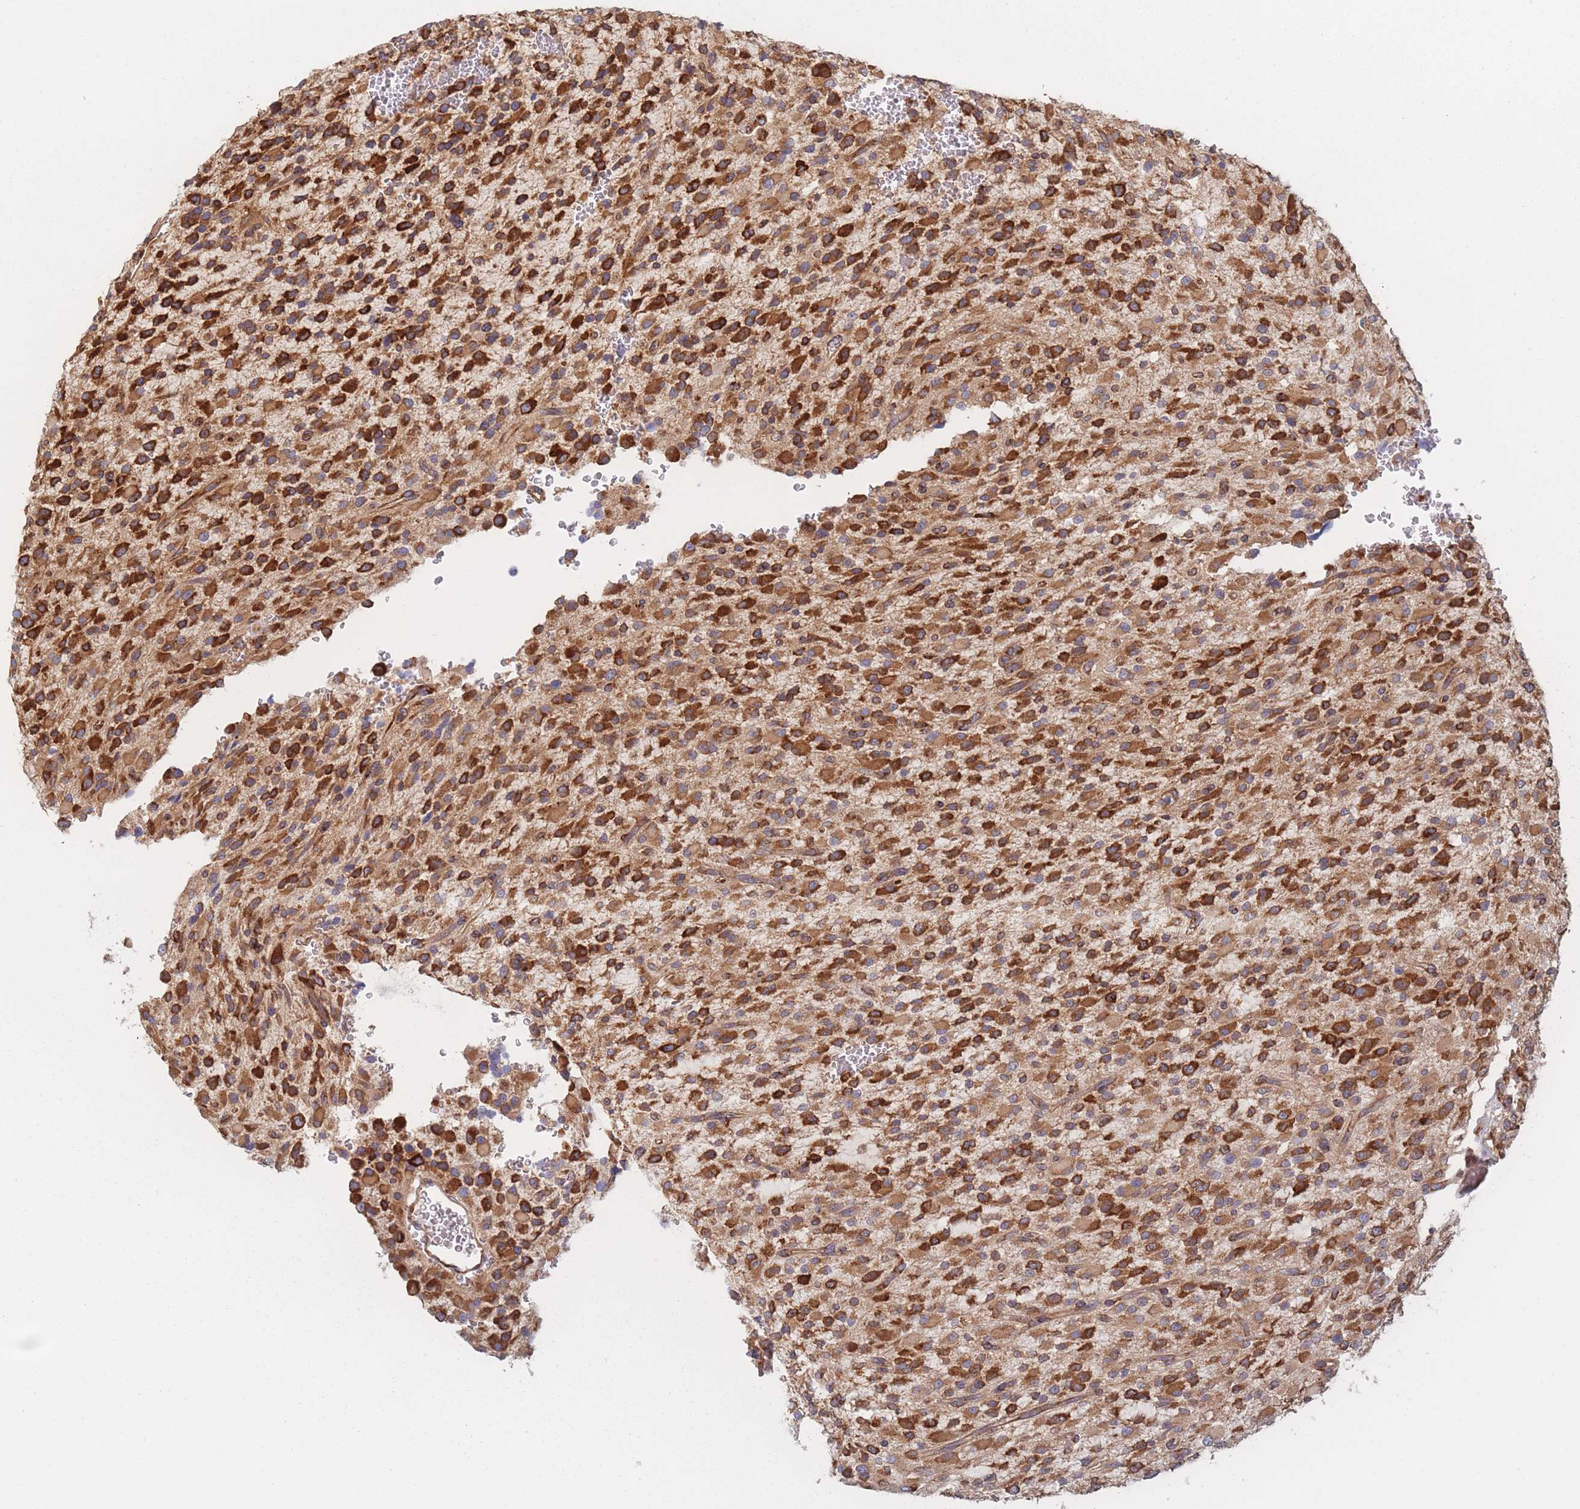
{"staining": {"intensity": "strong", "quantity": ">75%", "location": "cytoplasmic/membranous"}, "tissue": "glioma", "cell_type": "Tumor cells", "image_type": "cancer", "snomed": [{"axis": "morphology", "description": "Glioma, malignant, High grade"}, {"axis": "topography", "description": "Brain"}], "caption": "Malignant glioma (high-grade) stained for a protein (brown) reveals strong cytoplasmic/membranous positive staining in about >75% of tumor cells.", "gene": "EEF1B2", "patient": {"sex": "male", "age": 34}}